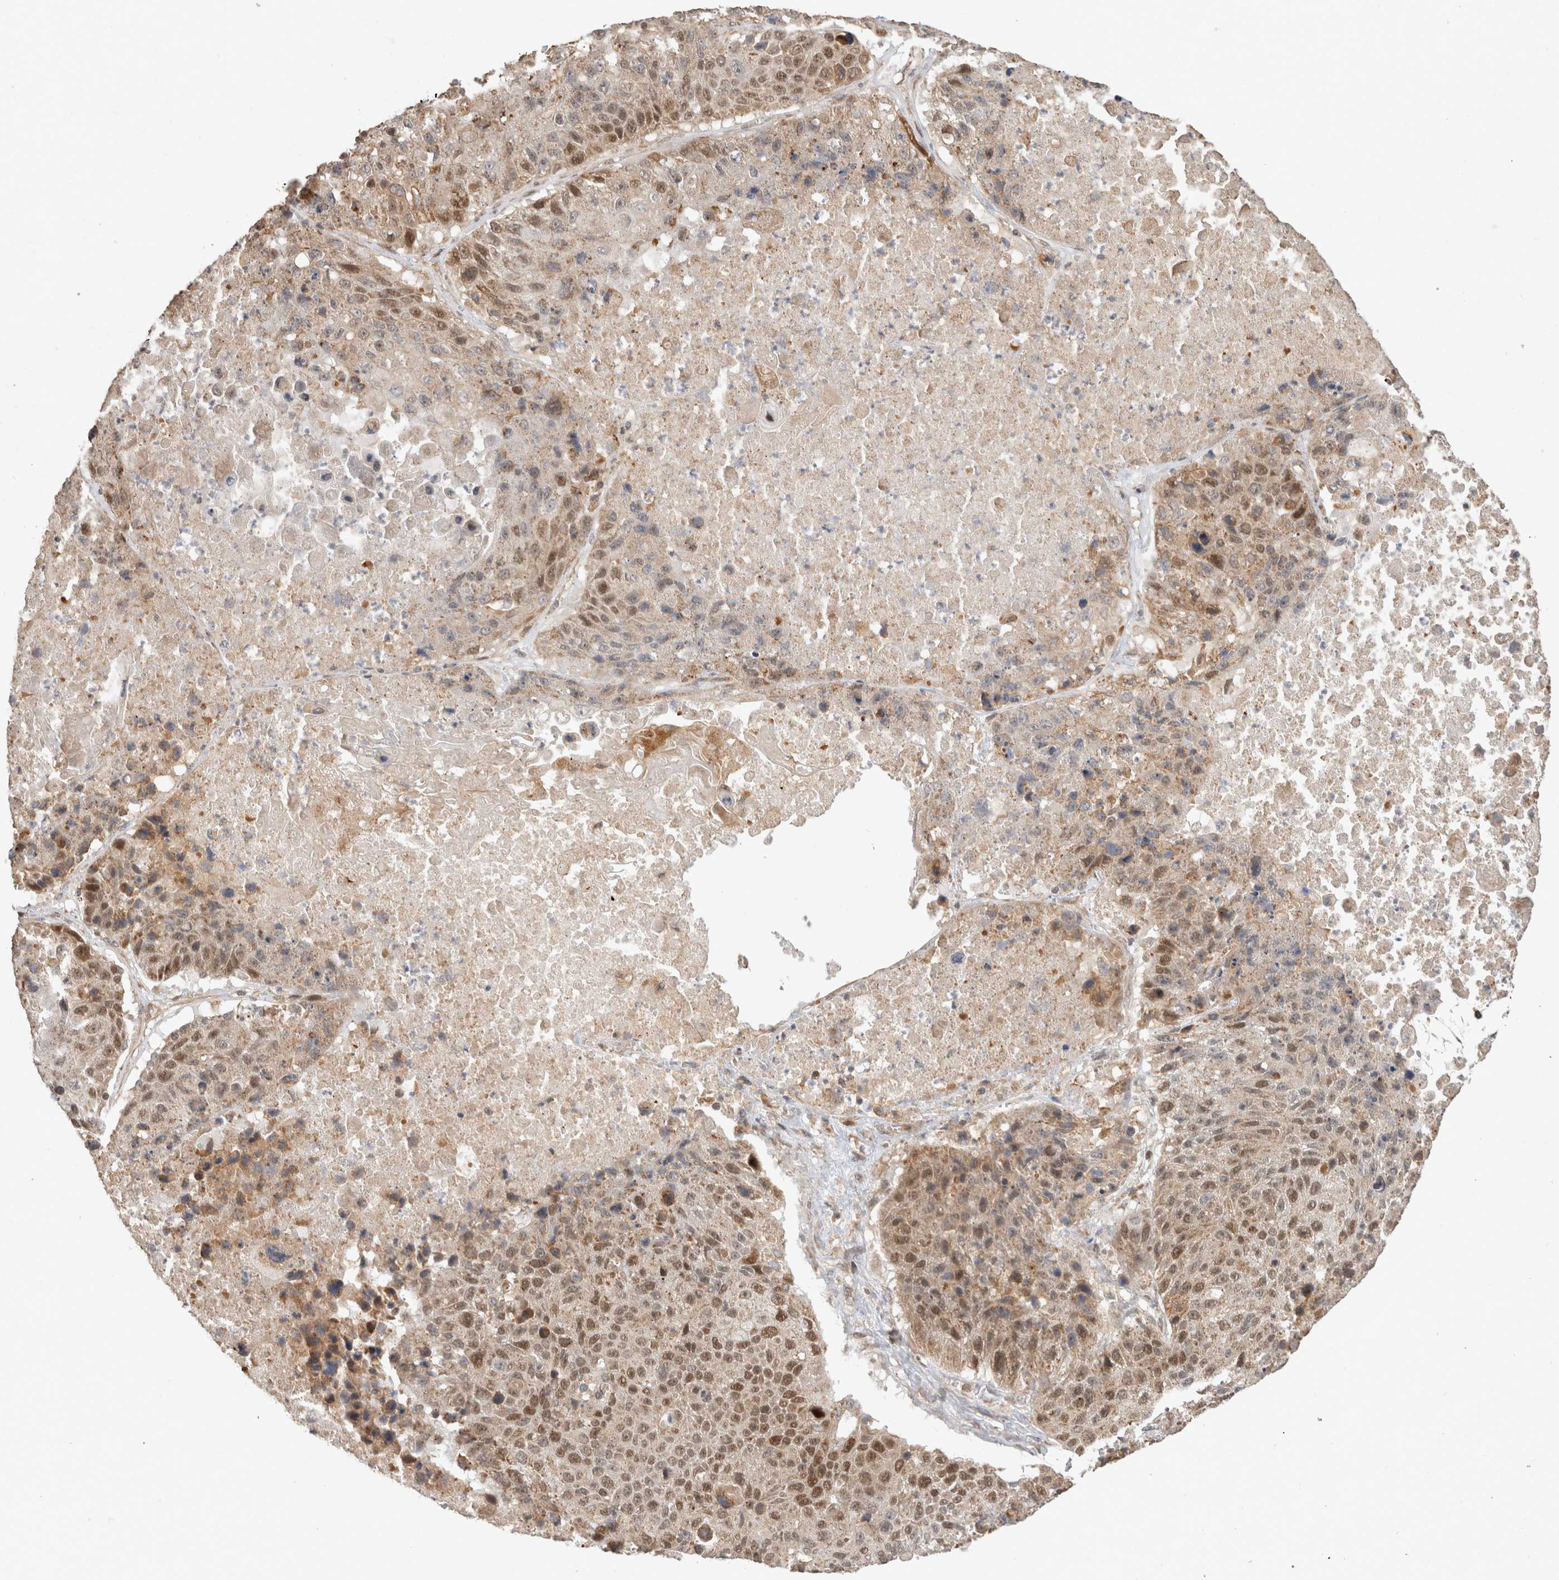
{"staining": {"intensity": "moderate", "quantity": ">75%", "location": "nuclear"}, "tissue": "lung cancer", "cell_type": "Tumor cells", "image_type": "cancer", "snomed": [{"axis": "morphology", "description": "Squamous cell carcinoma, NOS"}, {"axis": "topography", "description": "Lung"}], "caption": "Immunohistochemistry micrograph of neoplastic tissue: lung cancer stained using immunohistochemistry (IHC) exhibits medium levels of moderate protein expression localized specifically in the nuclear of tumor cells, appearing as a nuclear brown color.", "gene": "GINS4", "patient": {"sex": "male", "age": 61}}